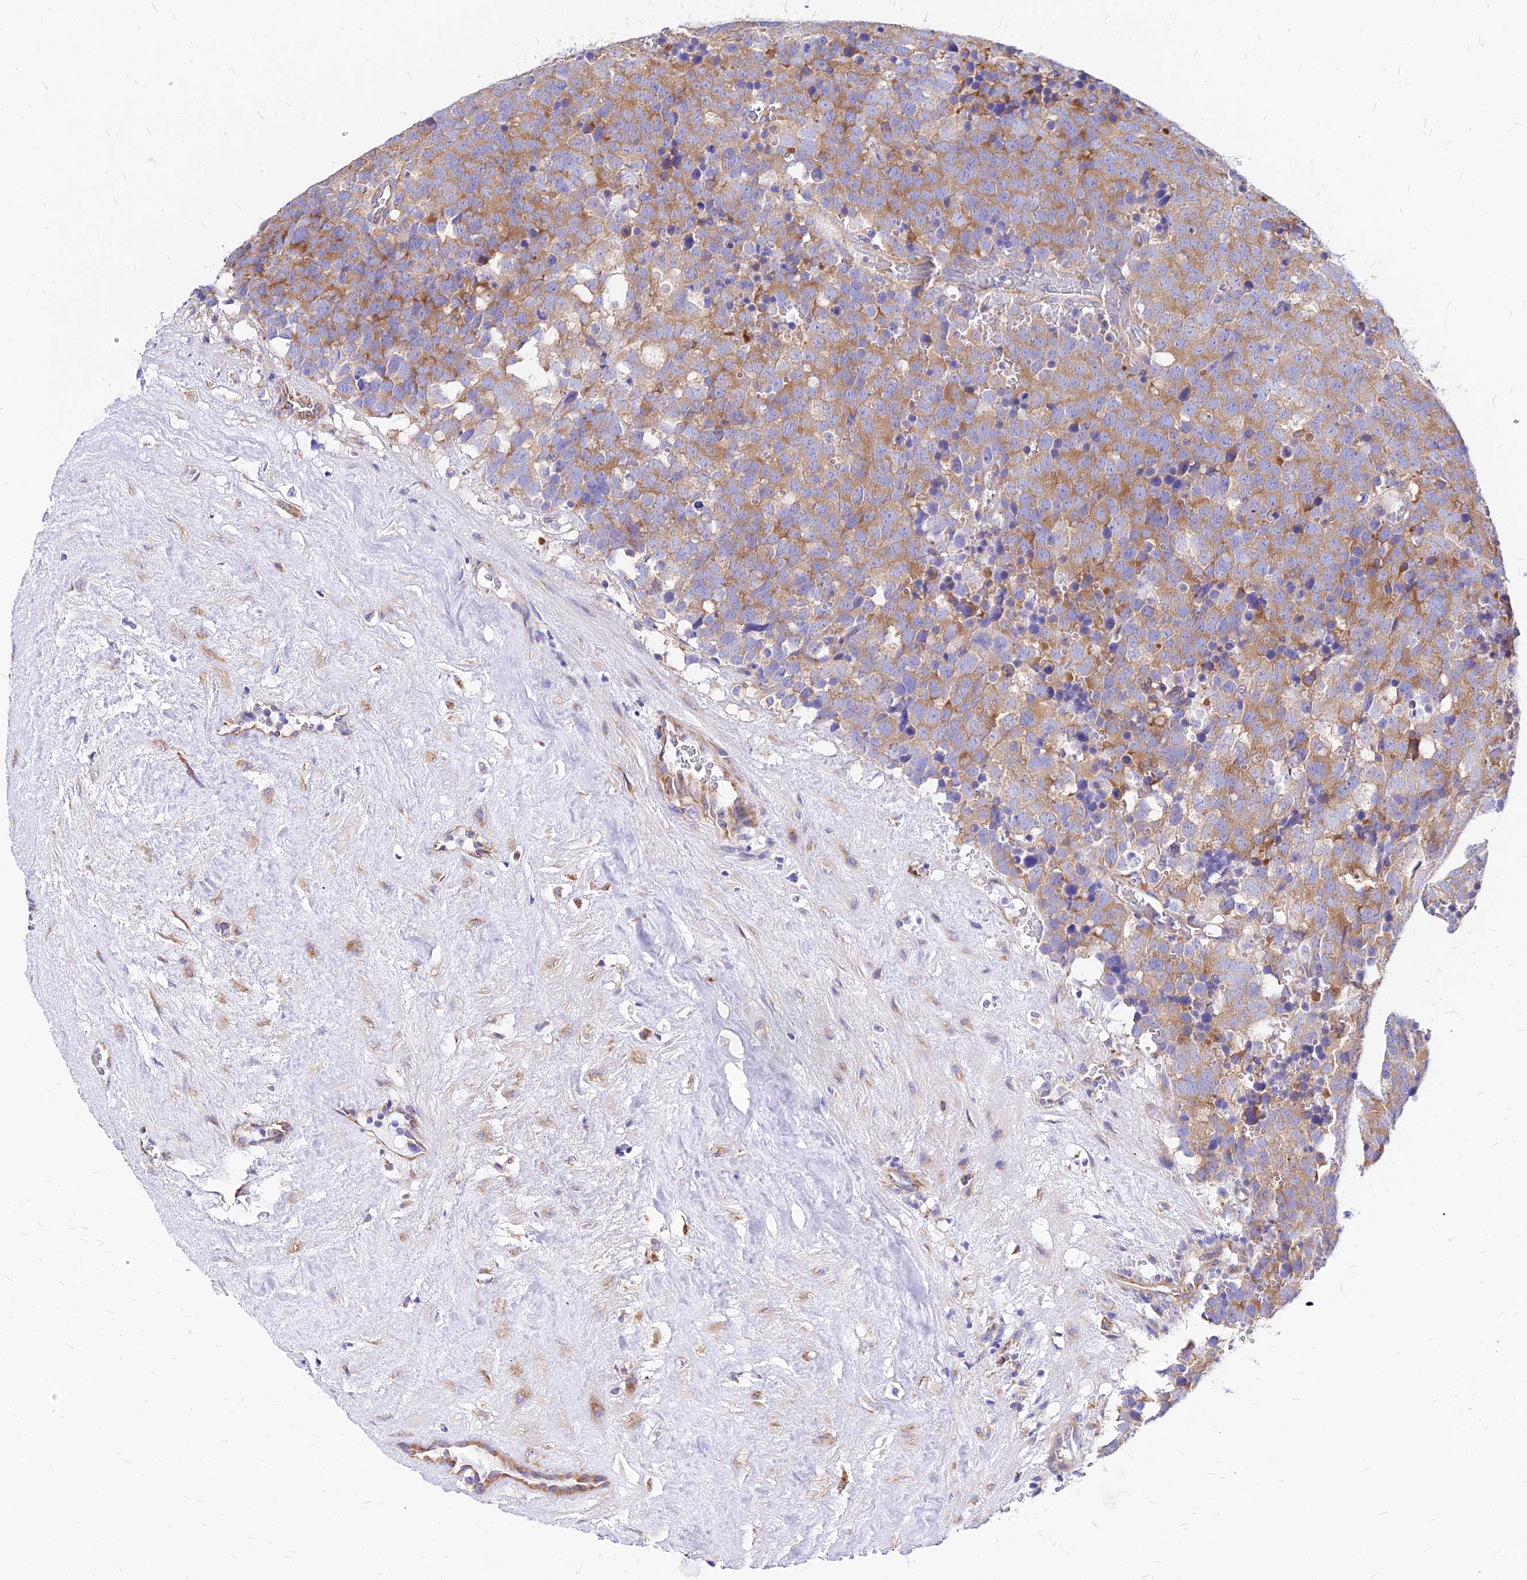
{"staining": {"intensity": "moderate", "quantity": ">75%", "location": "cytoplasmic/membranous"}, "tissue": "testis cancer", "cell_type": "Tumor cells", "image_type": "cancer", "snomed": [{"axis": "morphology", "description": "Seminoma, NOS"}, {"axis": "topography", "description": "Testis"}], "caption": "Protein positivity by immunohistochemistry (IHC) displays moderate cytoplasmic/membranous staining in about >75% of tumor cells in testis cancer (seminoma).", "gene": "RPL19", "patient": {"sex": "male", "age": 71}}